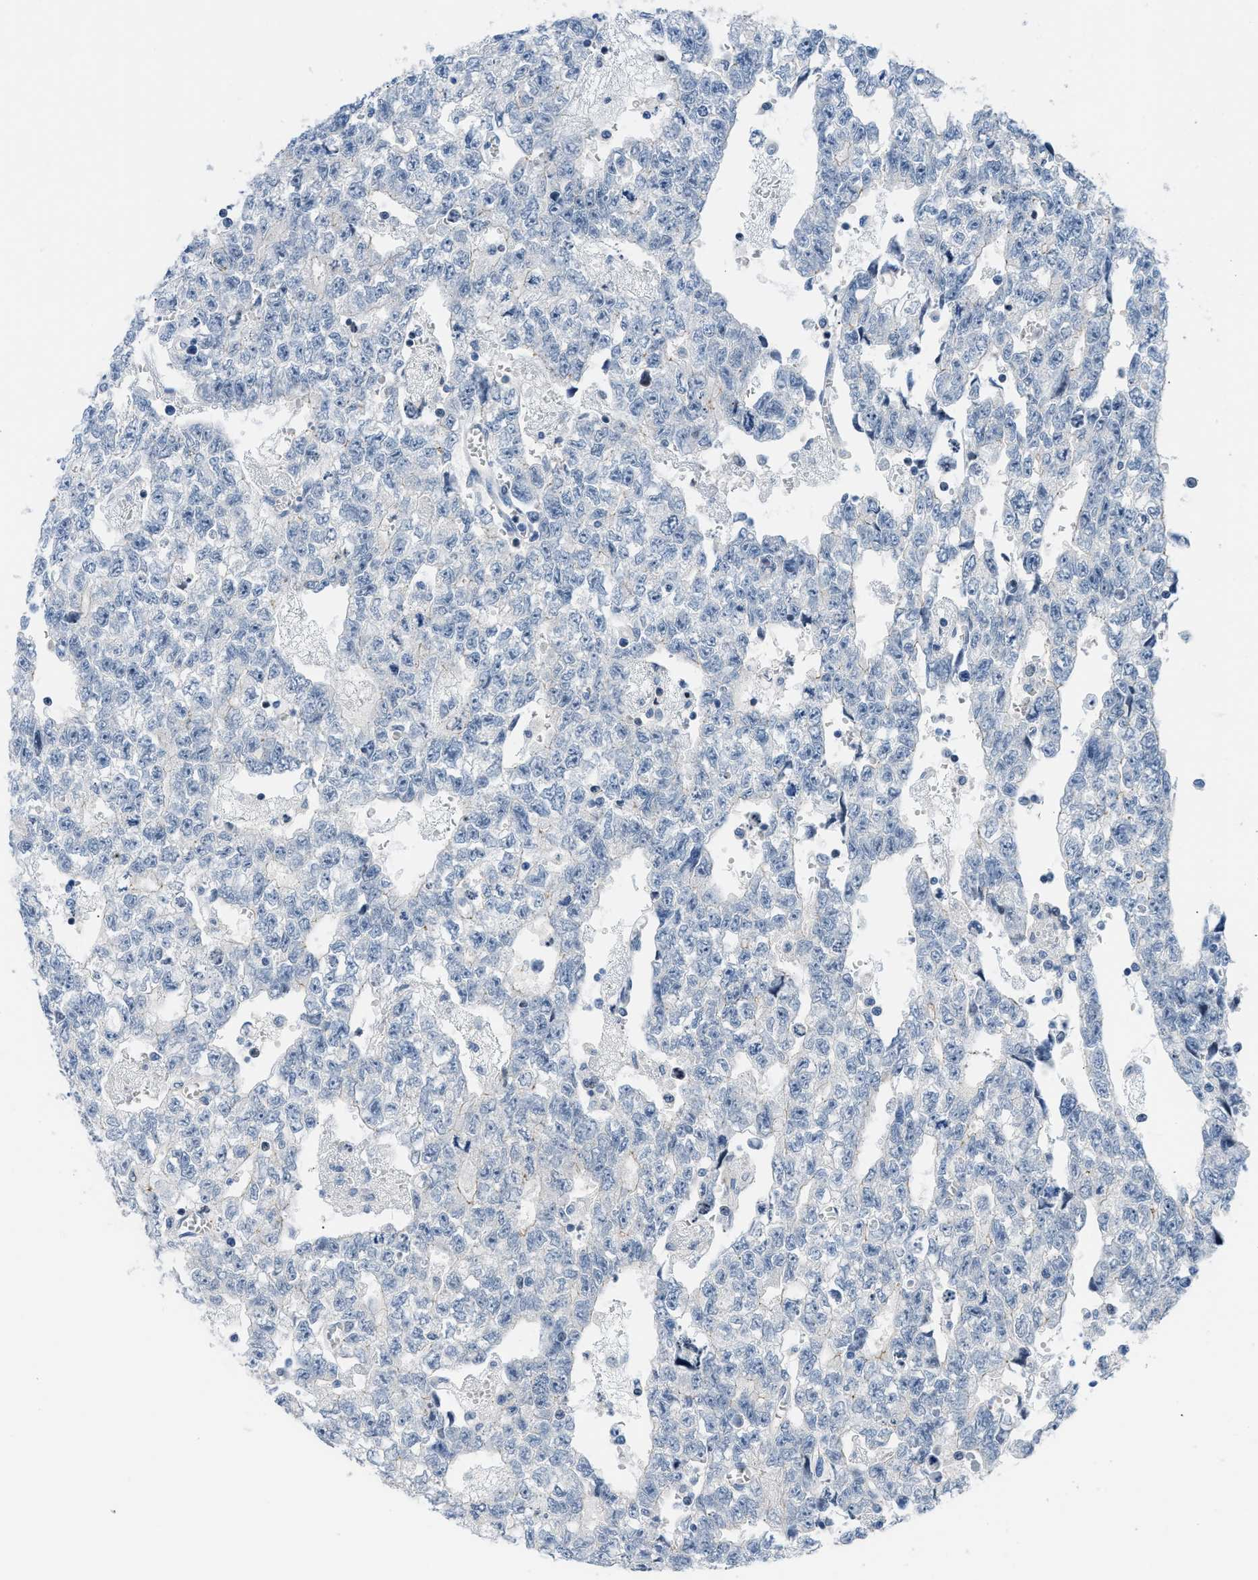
{"staining": {"intensity": "negative", "quantity": "none", "location": "none"}, "tissue": "testis cancer", "cell_type": "Tumor cells", "image_type": "cancer", "snomed": [{"axis": "morphology", "description": "Seminoma, NOS"}, {"axis": "morphology", "description": "Carcinoma, Embryonal, NOS"}, {"axis": "topography", "description": "Testis"}], "caption": "There is no significant positivity in tumor cells of embryonal carcinoma (testis).", "gene": "FDCSP", "patient": {"sex": "male", "age": 38}}